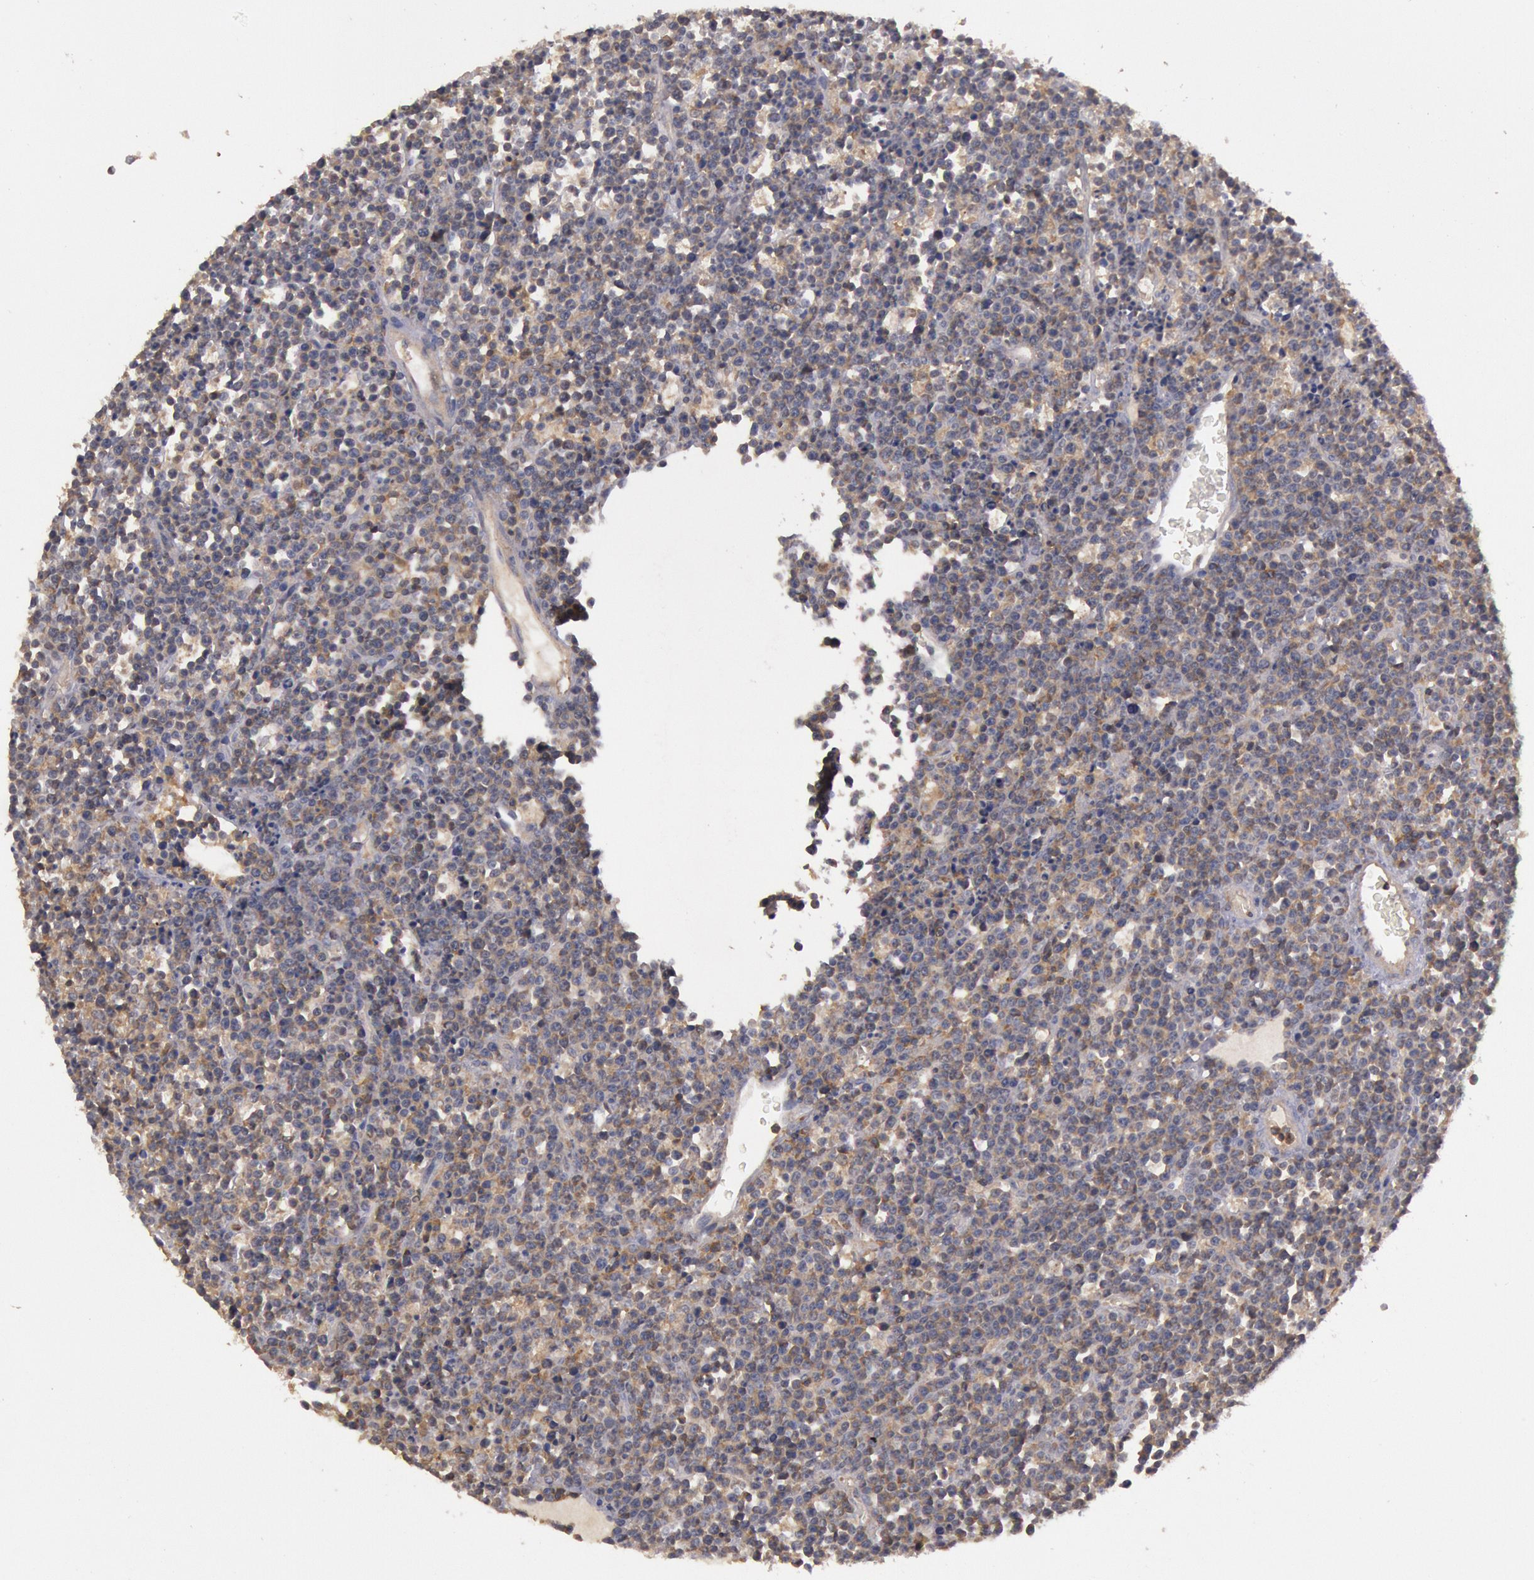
{"staining": {"intensity": "weak", "quantity": "<25%", "location": "cytoplasmic/membranous"}, "tissue": "lymphoma", "cell_type": "Tumor cells", "image_type": "cancer", "snomed": [{"axis": "morphology", "description": "Malignant lymphoma, non-Hodgkin's type, High grade"}, {"axis": "topography", "description": "Ovary"}], "caption": "DAB (3,3'-diaminobenzidine) immunohistochemical staining of lymphoma reveals no significant staining in tumor cells. (DAB immunohistochemistry, high magnification).", "gene": "PIK3R1", "patient": {"sex": "female", "age": 56}}